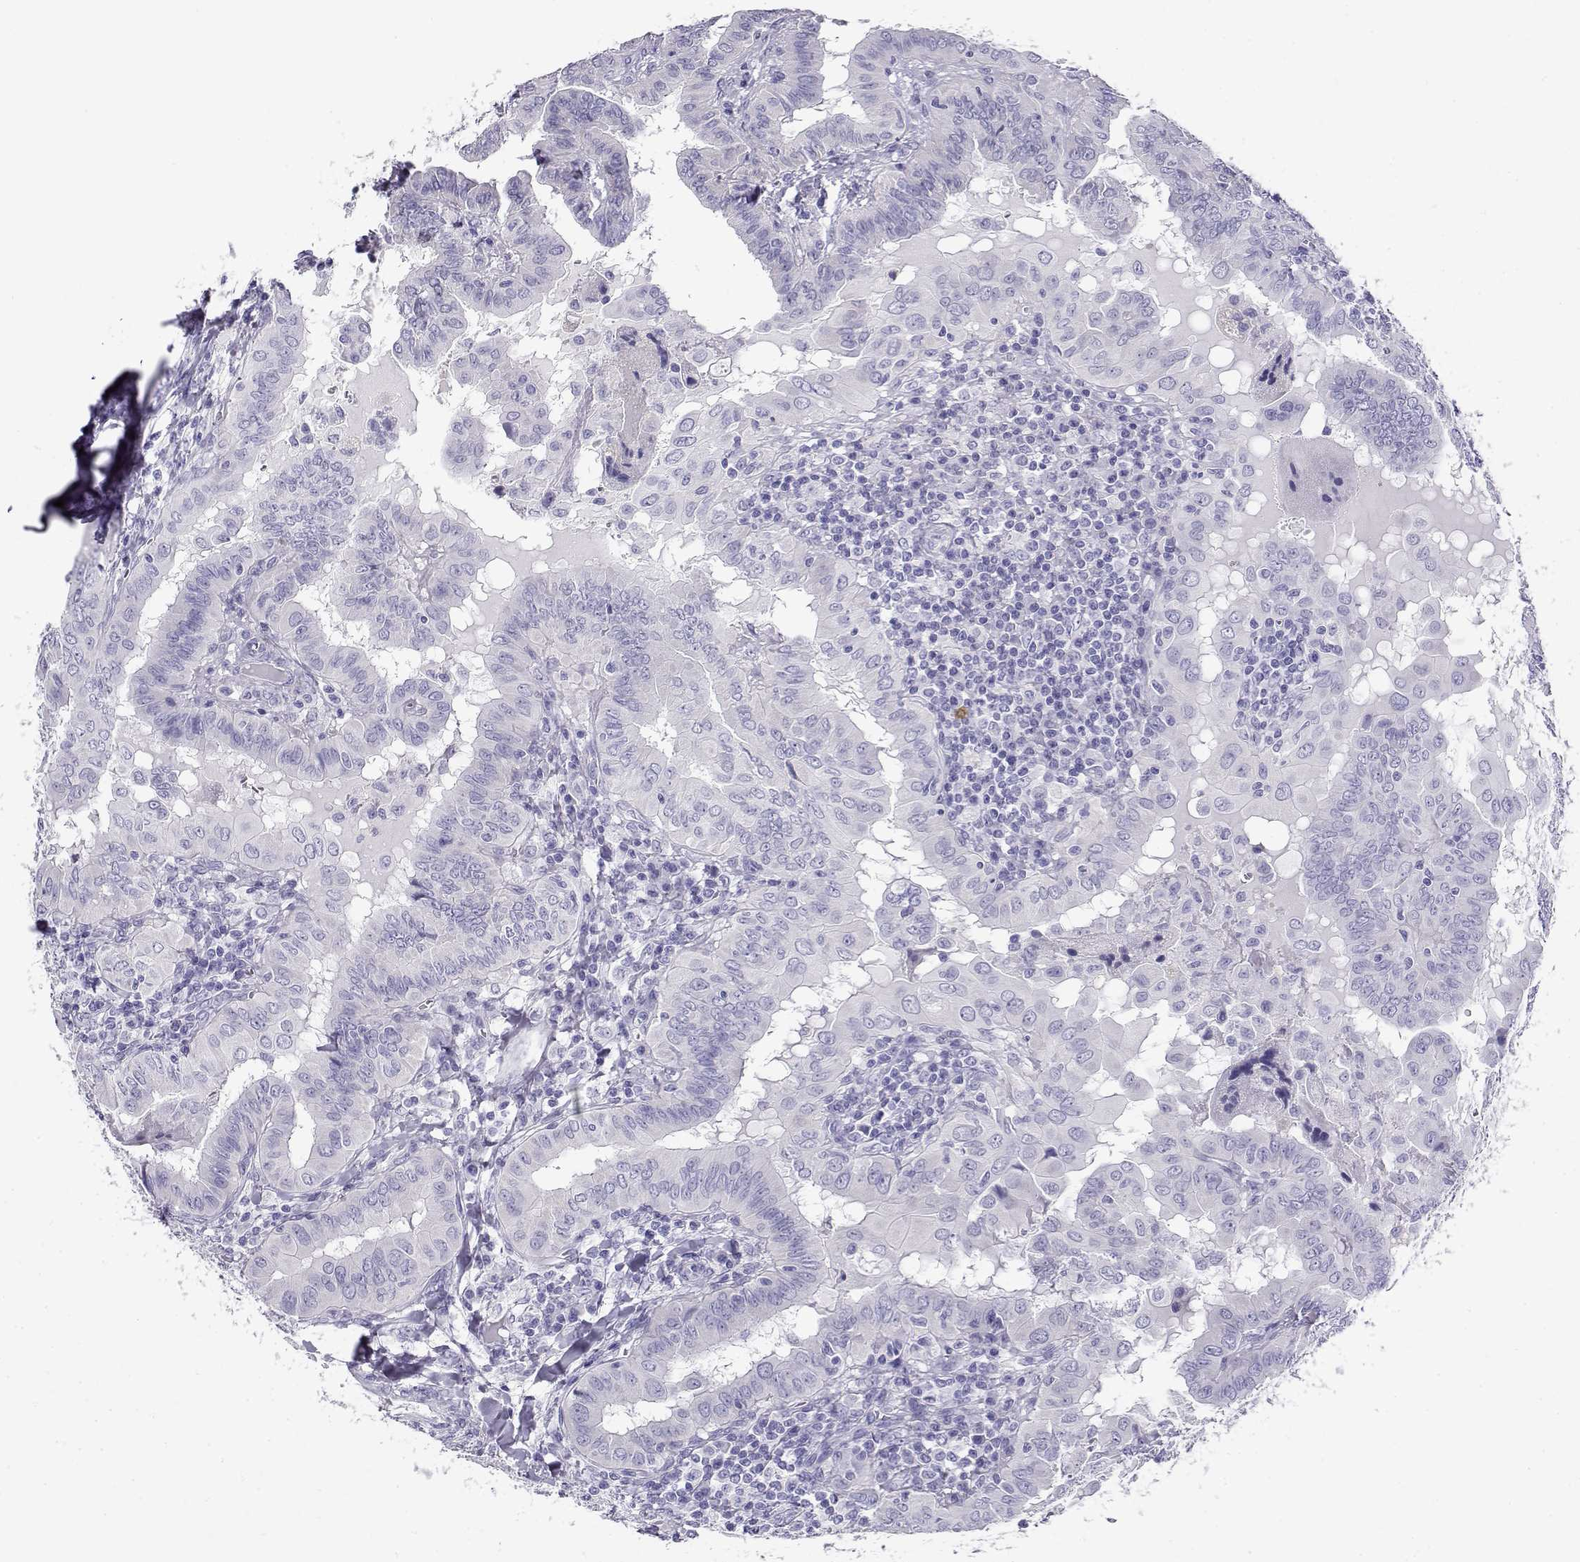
{"staining": {"intensity": "negative", "quantity": "none", "location": "none"}, "tissue": "thyroid cancer", "cell_type": "Tumor cells", "image_type": "cancer", "snomed": [{"axis": "morphology", "description": "Papillary adenocarcinoma, NOS"}, {"axis": "topography", "description": "Thyroid gland"}], "caption": "Thyroid cancer (papillary adenocarcinoma) was stained to show a protein in brown. There is no significant positivity in tumor cells.", "gene": "CABS1", "patient": {"sex": "female", "age": 37}}